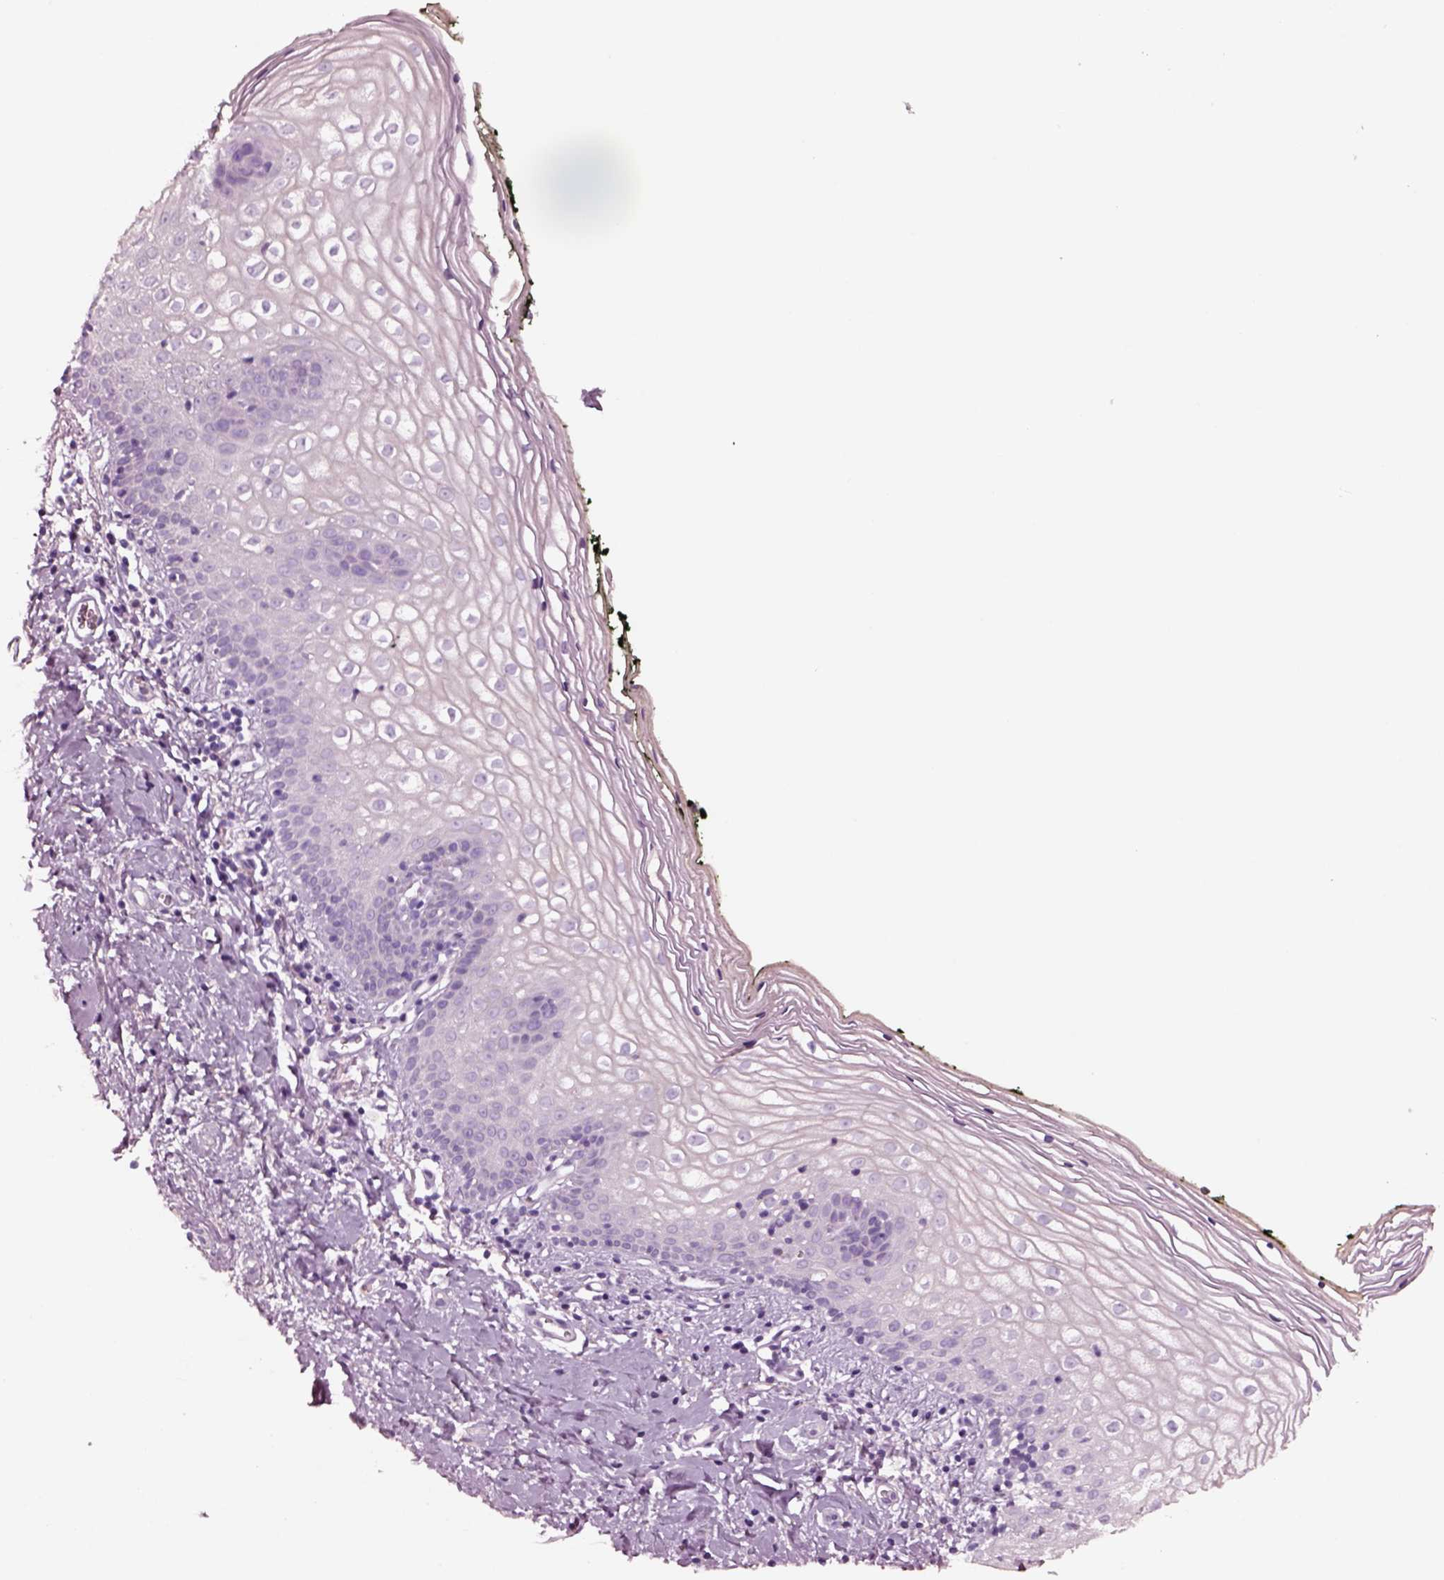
{"staining": {"intensity": "negative", "quantity": "none", "location": "none"}, "tissue": "vagina", "cell_type": "Squamous epithelial cells", "image_type": "normal", "snomed": [{"axis": "morphology", "description": "Normal tissue, NOS"}, {"axis": "topography", "description": "Vagina"}], "caption": "DAB (3,3'-diaminobenzidine) immunohistochemical staining of normal human vagina displays no significant expression in squamous epithelial cells. The staining is performed using DAB (3,3'-diaminobenzidine) brown chromogen with nuclei counter-stained in using hematoxylin.", "gene": "NMRK2", "patient": {"sex": "female", "age": 47}}